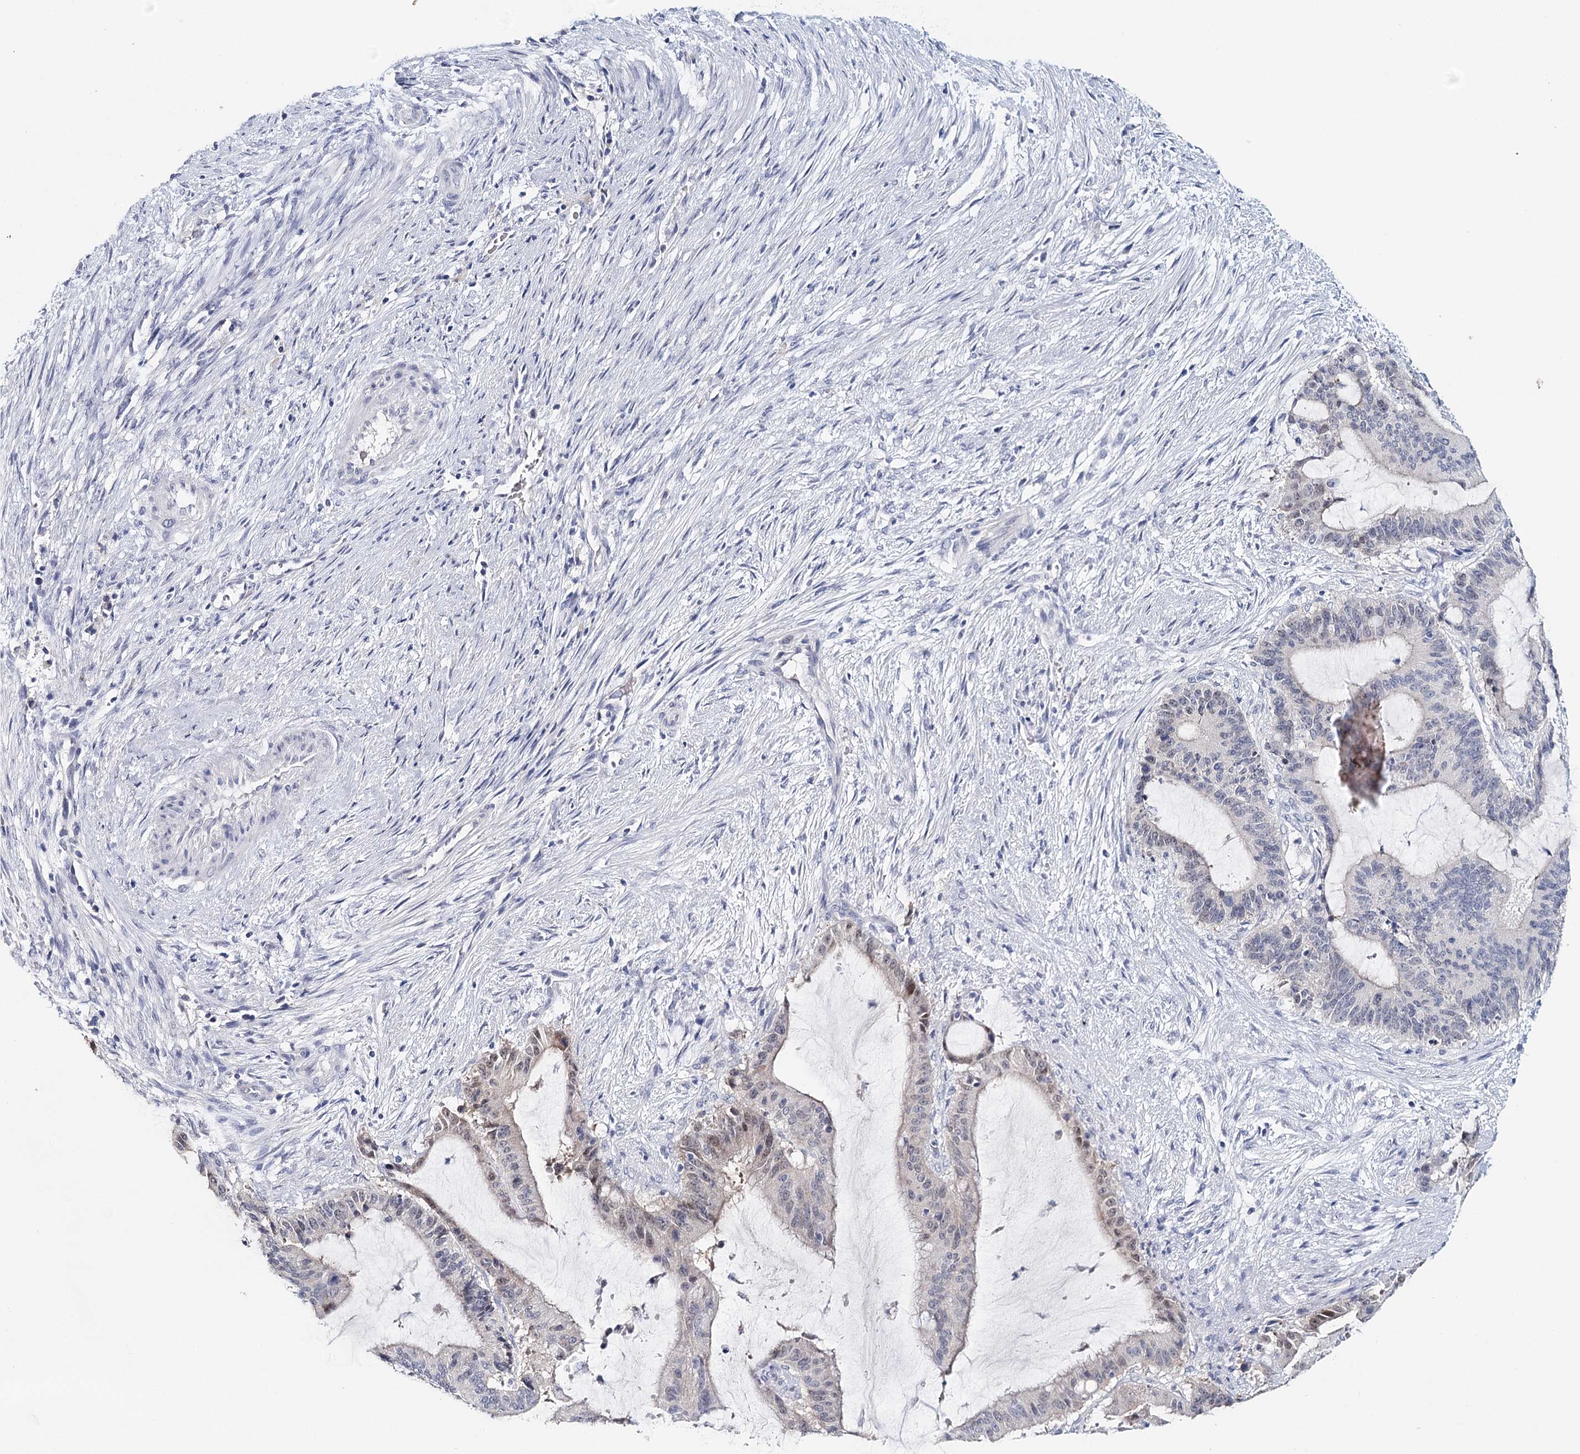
{"staining": {"intensity": "weak", "quantity": "<25%", "location": "nuclear"}, "tissue": "liver cancer", "cell_type": "Tumor cells", "image_type": "cancer", "snomed": [{"axis": "morphology", "description": "Normal tissue, NOS"}, {"axis": "morphology", "description": "Cholangiocarcinoma"}, {"axis": "topography", "description": "Liver"}, {"axis": "topography", "description": "Peripheral nerve tissue"}], "caption": "Human liver cholangiocarcinoma stained for a protein using immunohistochemistry (IHC) reveals no positivity in tumor cells.", "gene": "HSPA4L", "patient": {"sex": "female", "age": 73}}